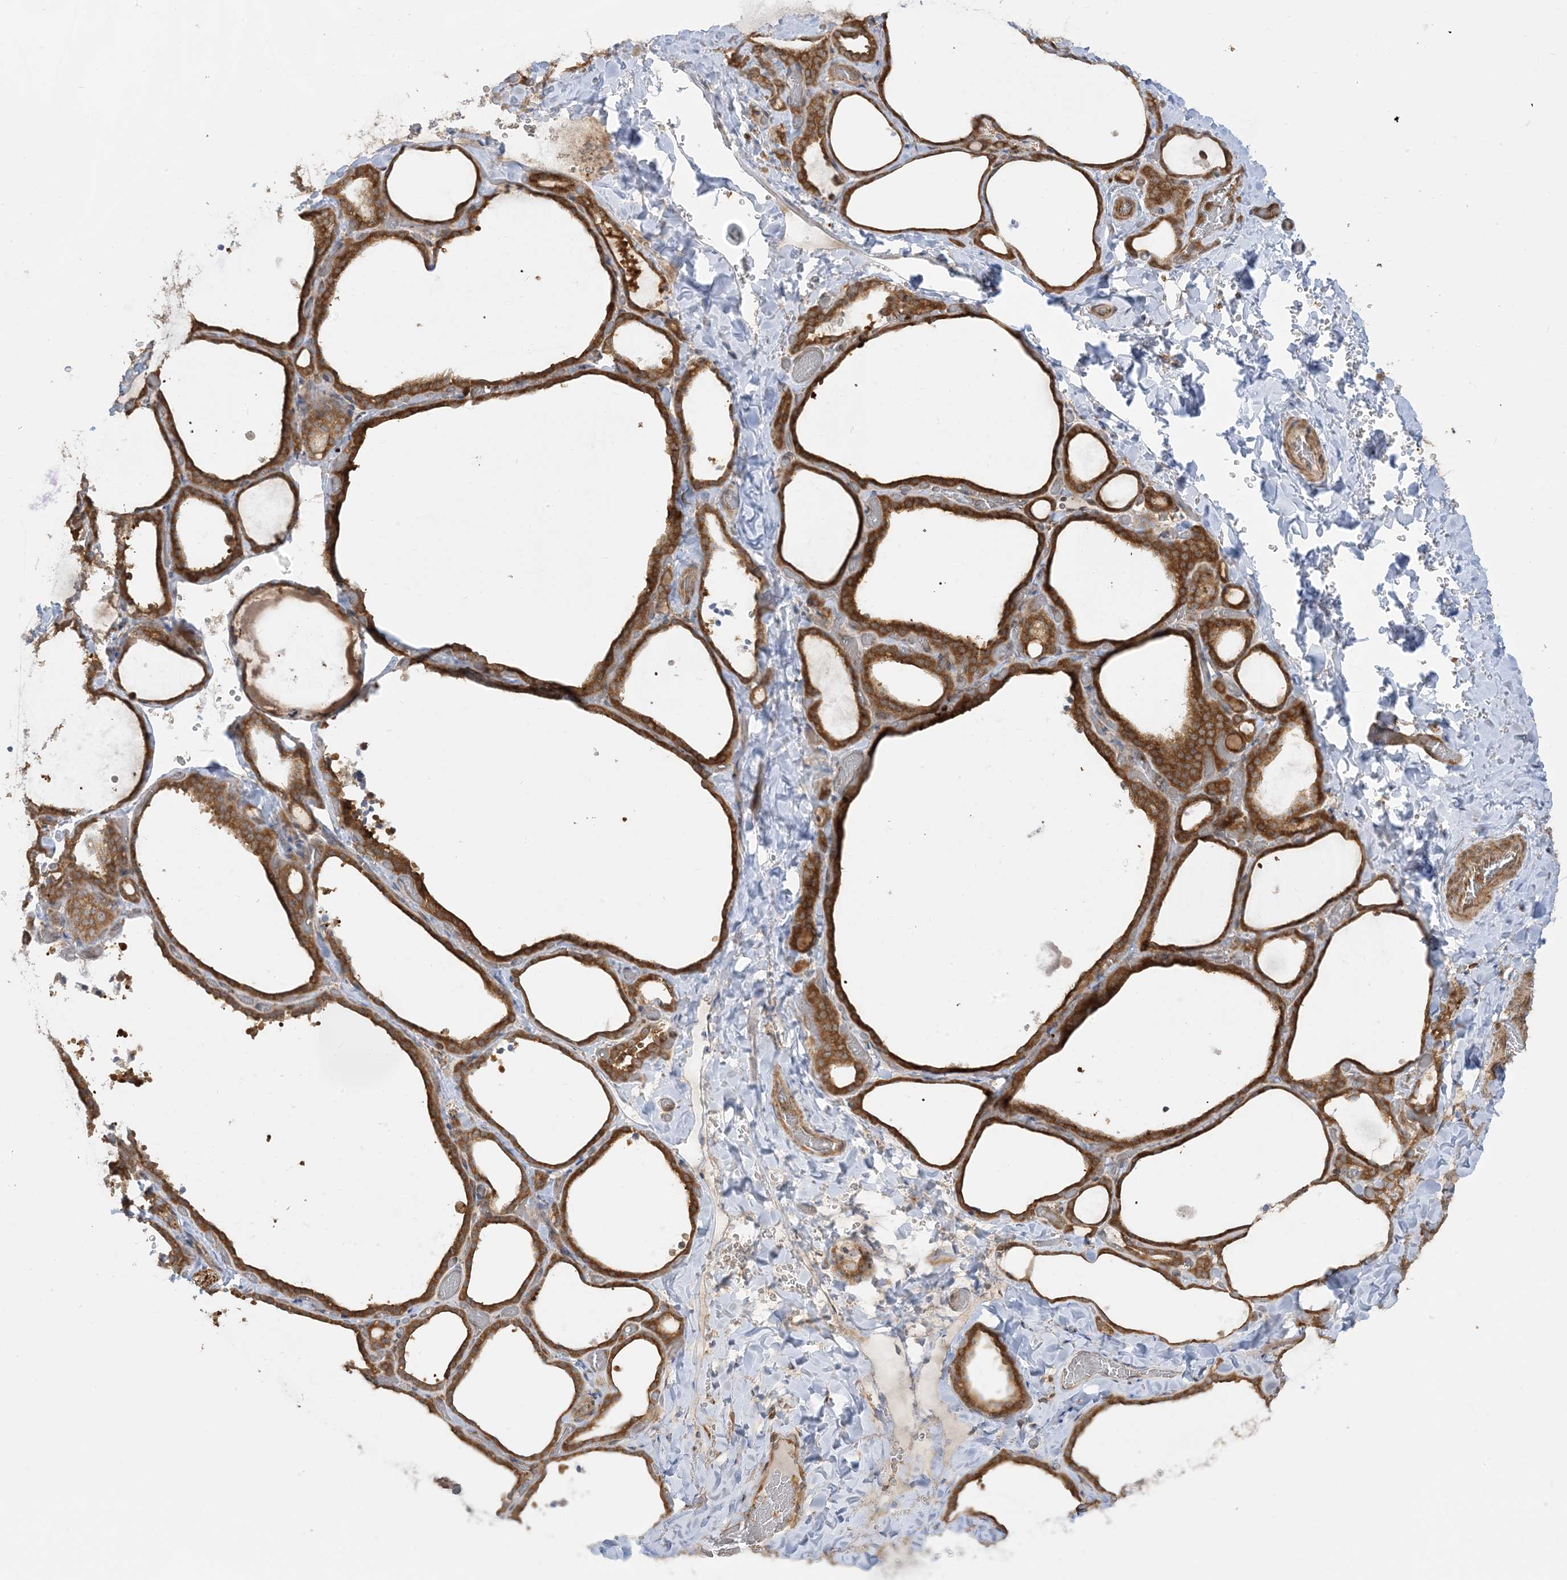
{"staining": {"intensity": "strong", "quantity": ">75%", "location": "cytoplasmic/membranous"}, "tissue": "thyroid gland", "cell_type": "Glandular cells", "image_type": "normal", "snomed": [{"axis": "morphology", "description": "Normal tissue, NOS"}, {"axis": "topography", "description": "Thyroid gland"}], "caption": "Thyroid gland was stained to show a protein in brown. There is high levels of strong cytoplasmic/membranous expression in approximately >75% of glandular cells.", "gene": "SRP72", "patient": {"sex": "female", "age": 22}}